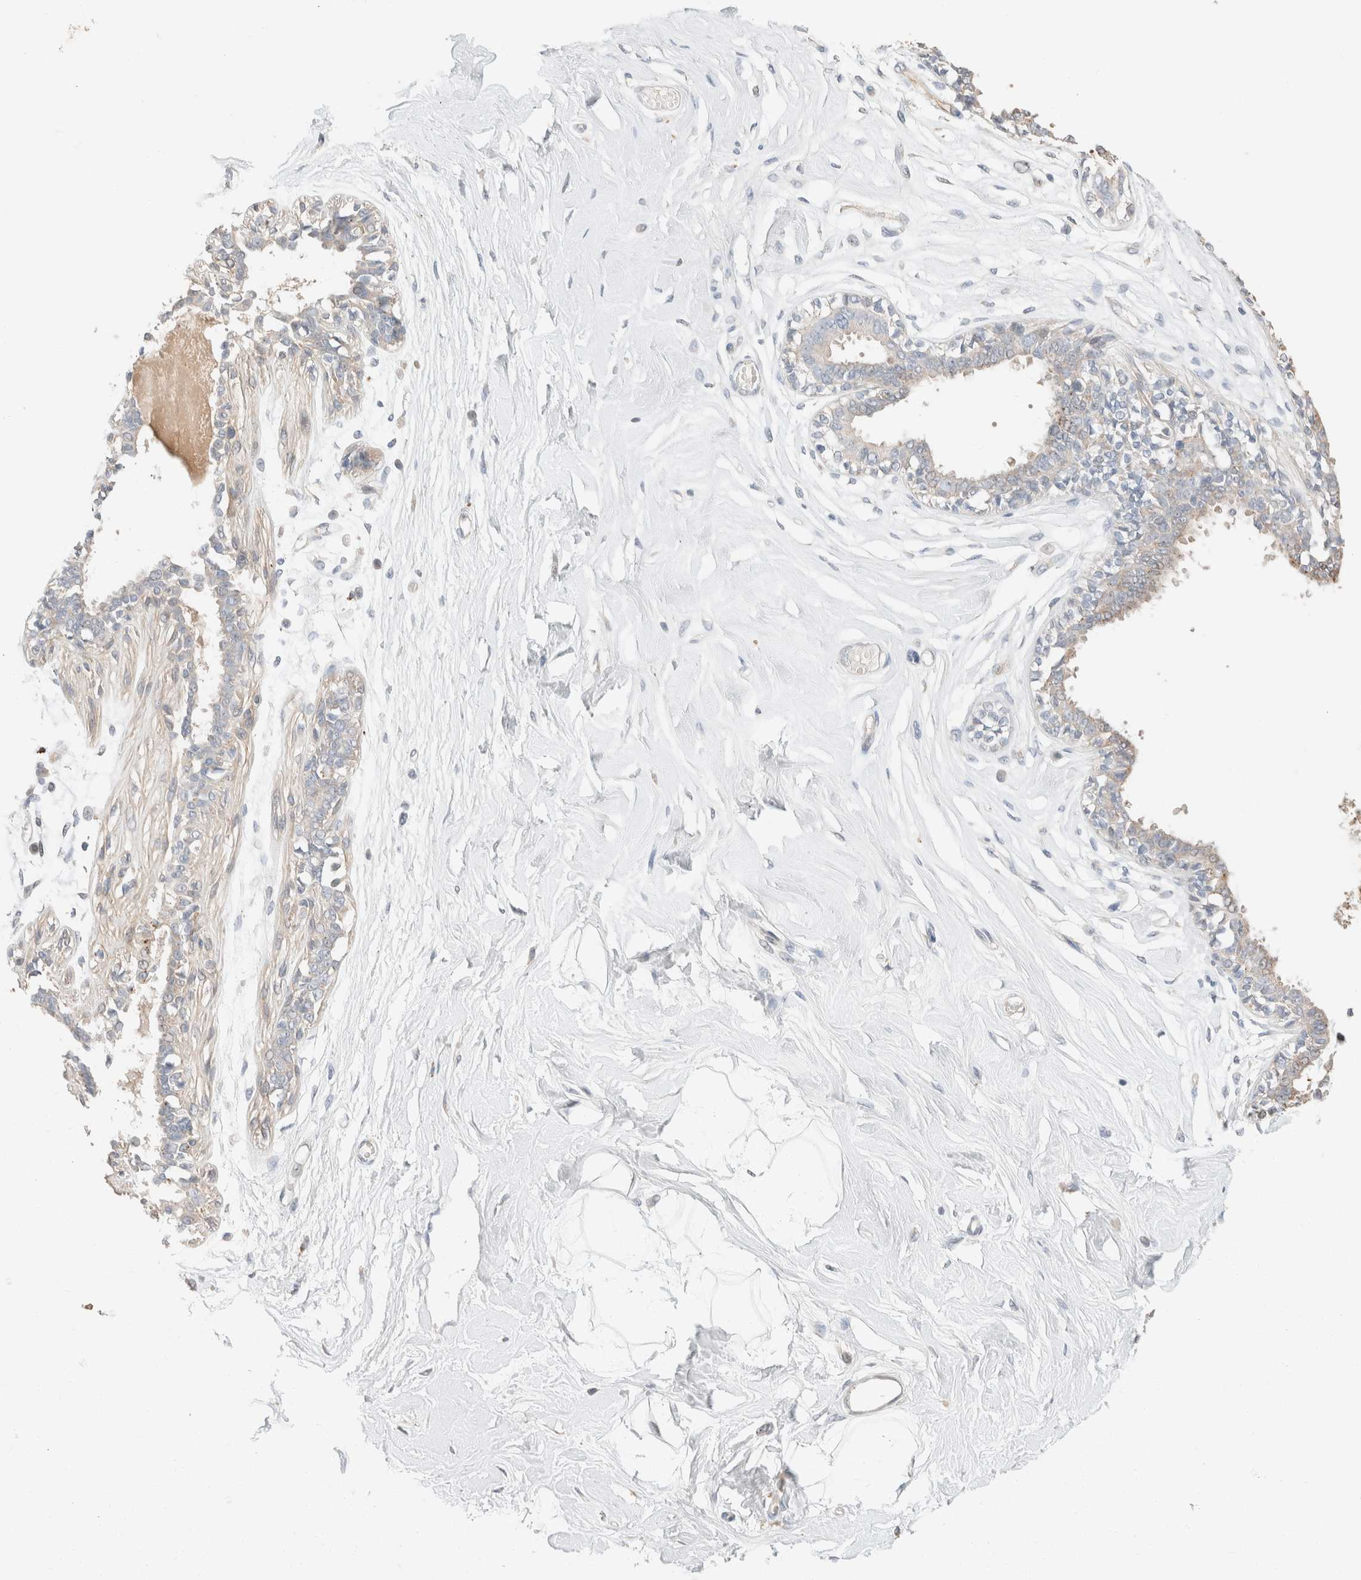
{"staining": {"intensity": "weak", "quantity": "<25%", "location": "cytoplasmic/membranous"}, "tissue": "breast", "cell_type": "Adipocytes", "image_type": "normal", "snomed": [{"axis": "morphology", "description": "Normal tissue, NOS"}, {"axis": "topography", "description": "Breast"}], "caption": "Immunohistochemistry of unremarkable breast reveals no staining in adipocytes.", "gene": "TUBD1", "patient": {"sex": "female", "age": 45}}